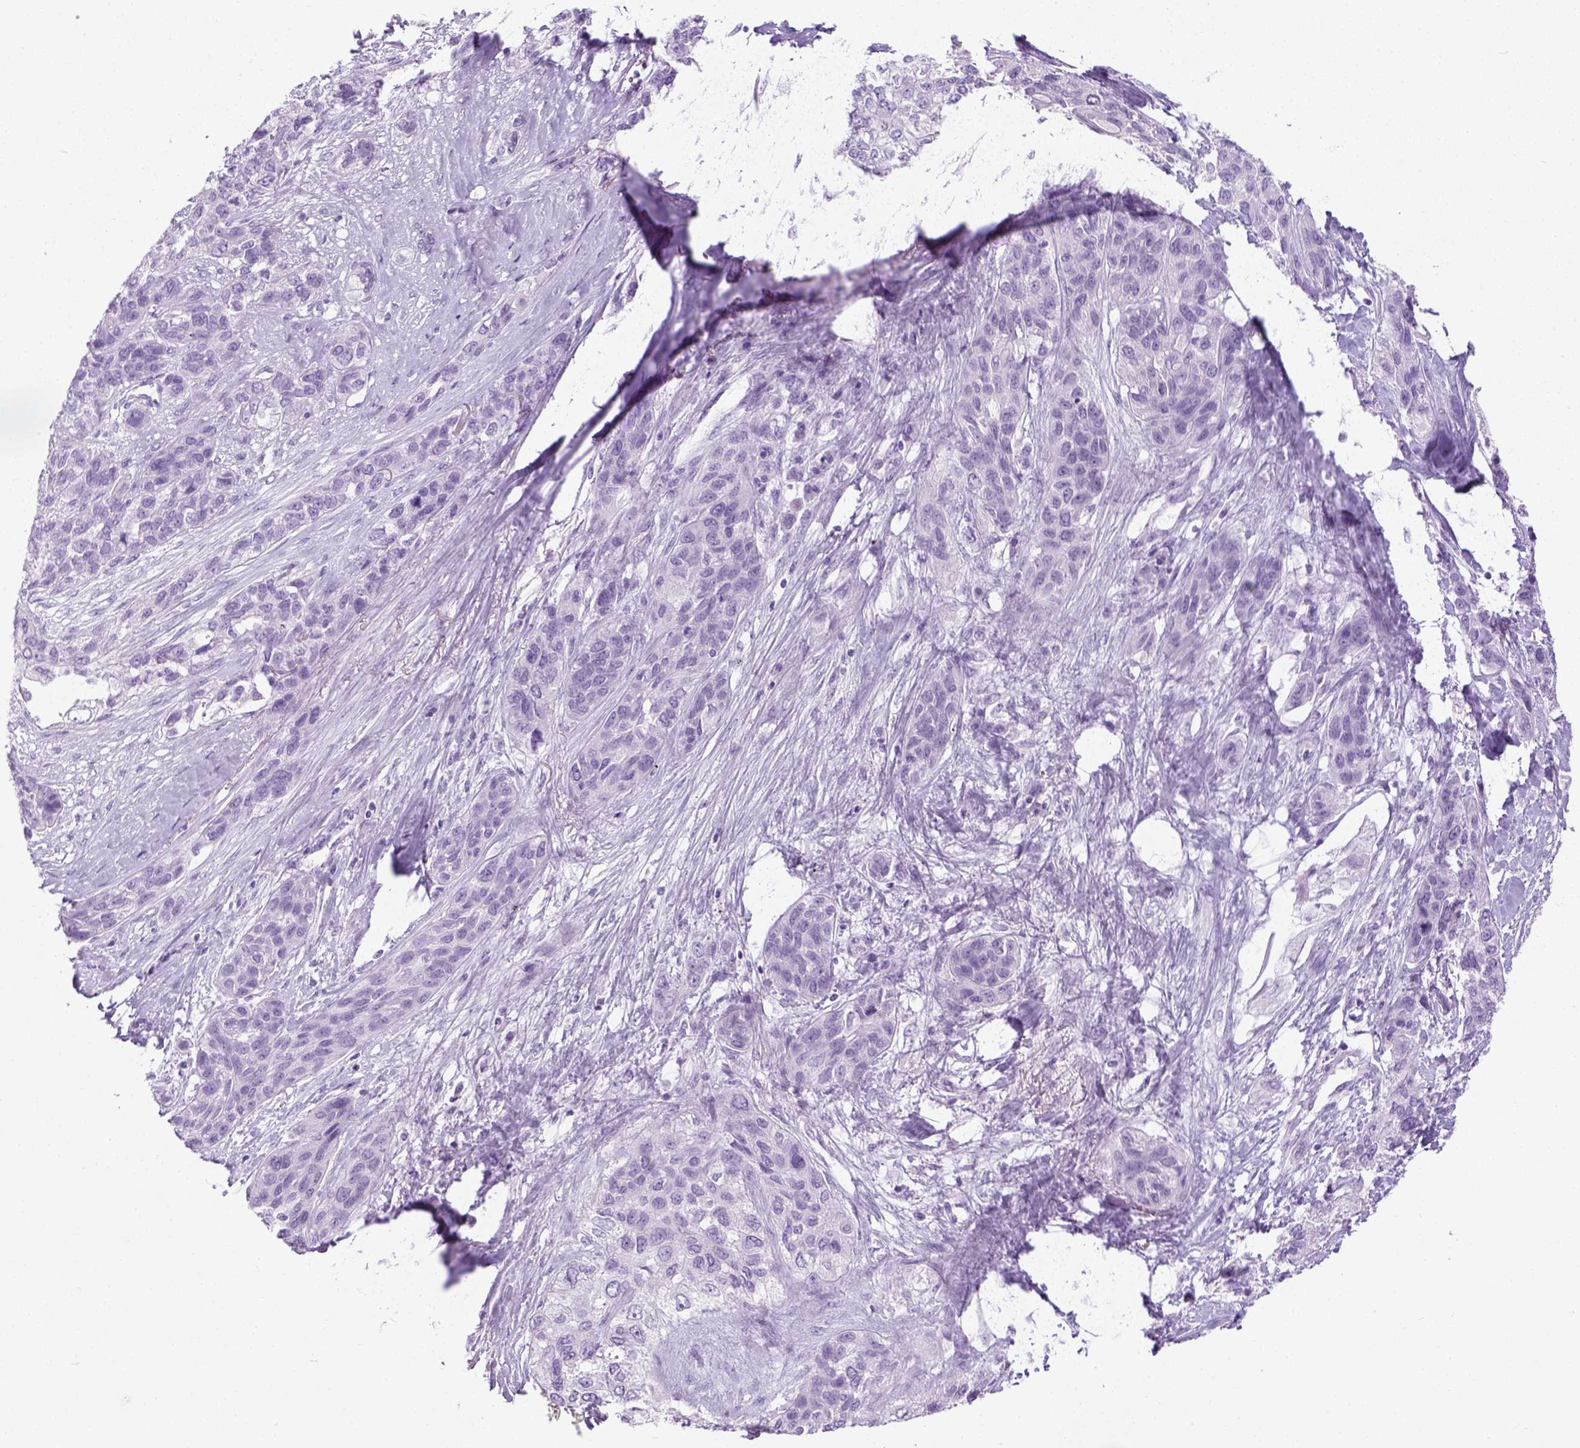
{"staining": {"intensity": "negative", "quantity": "none", "location": "none"}, "tissue": "lung cancer", "cell_type": "Tumor cells", "image_type": "cancer", "snomed": [{"axis": "morphology", "description": "Squamous cell carcinoma, NOS"}, {"axis": "topography", "description": "Lung"}], "caption": "Immunohistochemical staining of human lung squamous cell carcinoma shows no significant expression in tumor cells. The staining is performed using DAB brown chromogen with nuclei counter-stained in using hematoxylin.", "gene": "LGSN", "patient": {"sex": "female", "age": 70}}